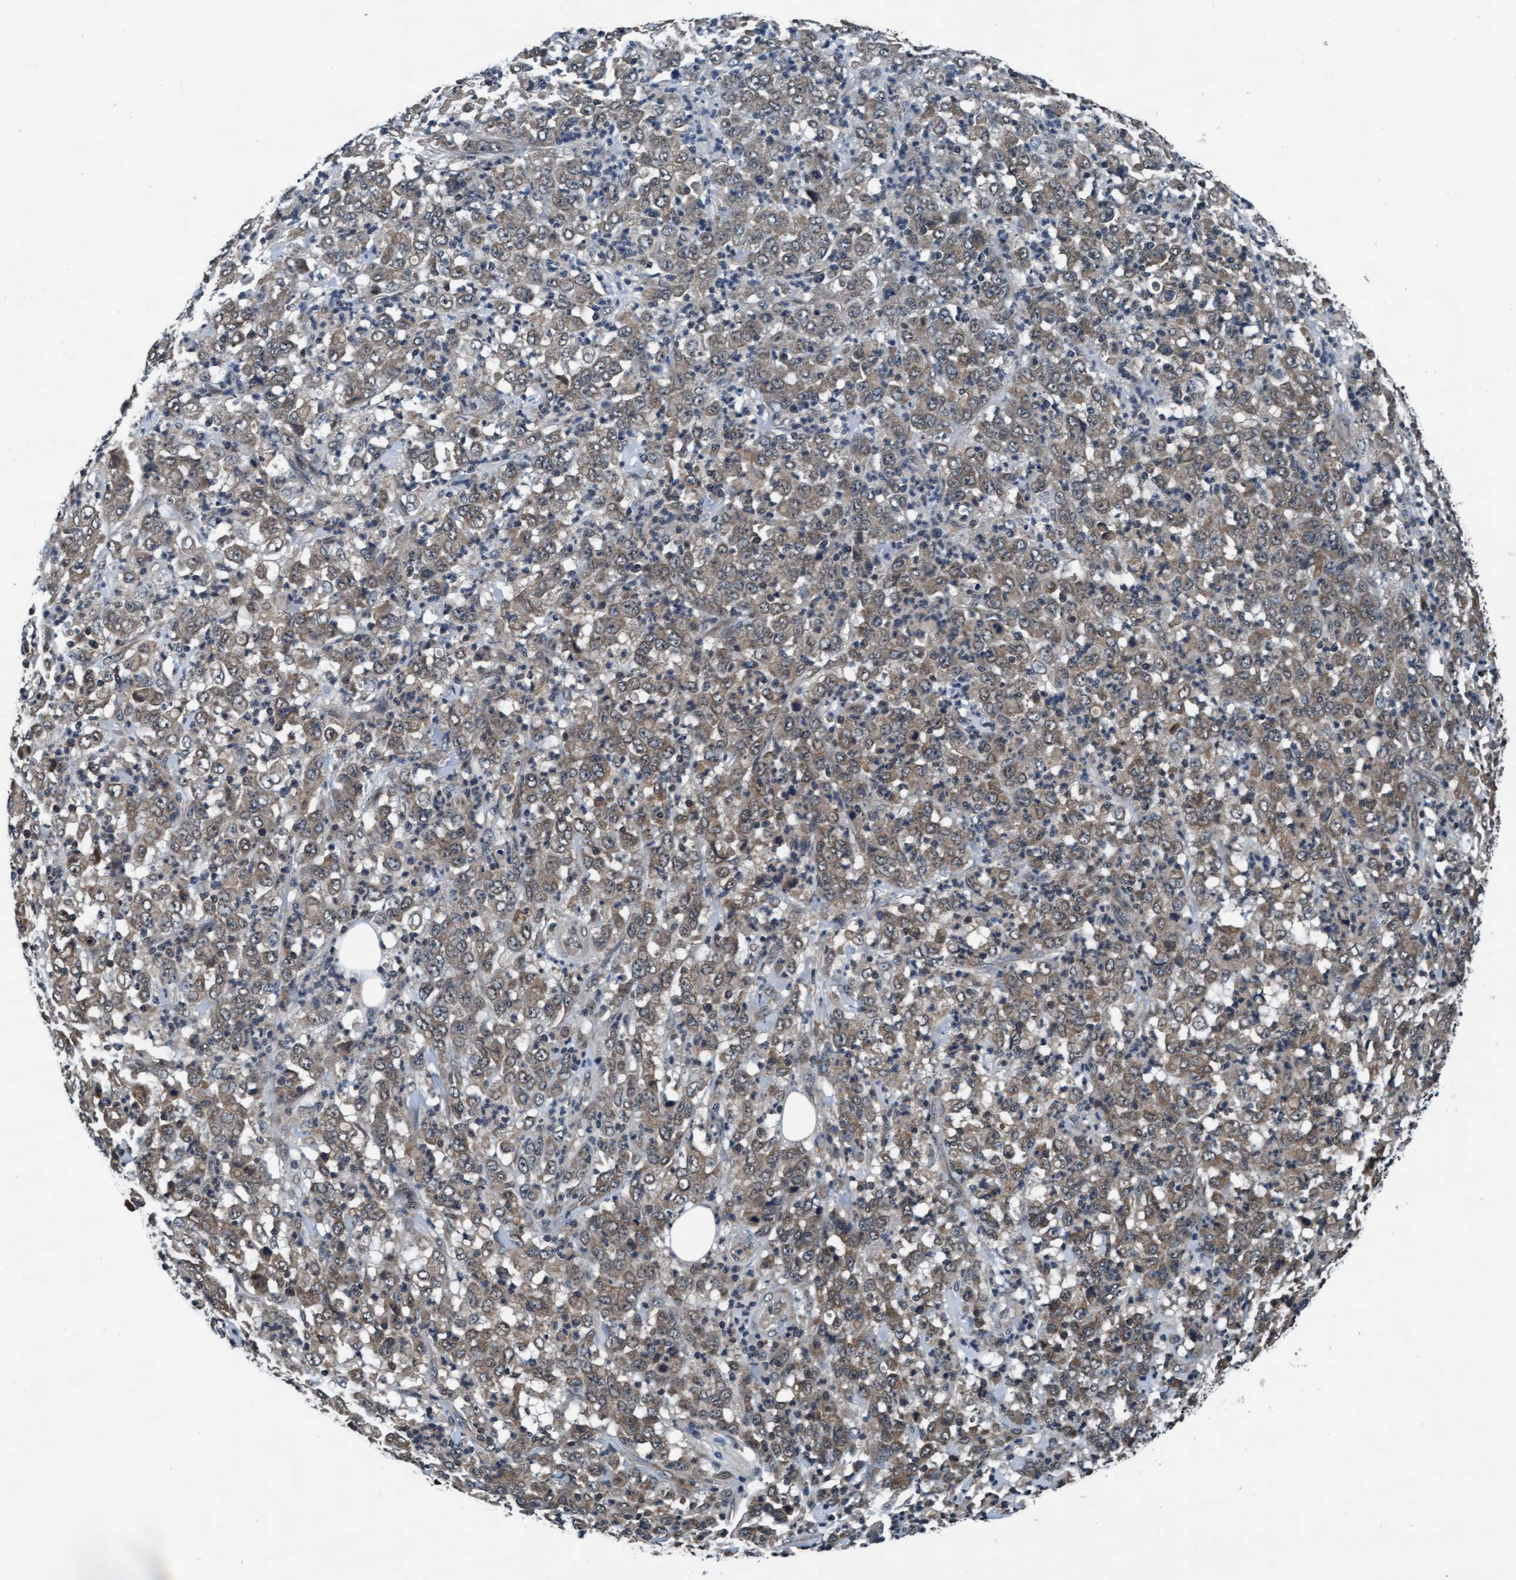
{"staining": {"intensity": "moderate", "quantity": ">75%", "location": "cytoplasmic/membranous,nuclear"}, "tissue": "stomach cancer", "cell_type": "Tumor cells", "image_type": "cancer", "snomed": [{"axis": "morphology", "description": "Adenocarcinoma, NOS"}, {"axis": "topography", "description": "Stomach, lower"}], "caption": "Immunohistochemistry (IHC) micrograph of neoplastic tissue: stomach cancer (adenocarcinoma) stained using immunohistochemistry exhibits medium levels of moderate protein expression localized specifically in the cytoplasmic/membranous and nuclear of tumor cells, appearing as a cytoplasmic/membranous and nuclear brown color.", "gene": "WASF1", "patient": {"sex": "female", "age": 71}}